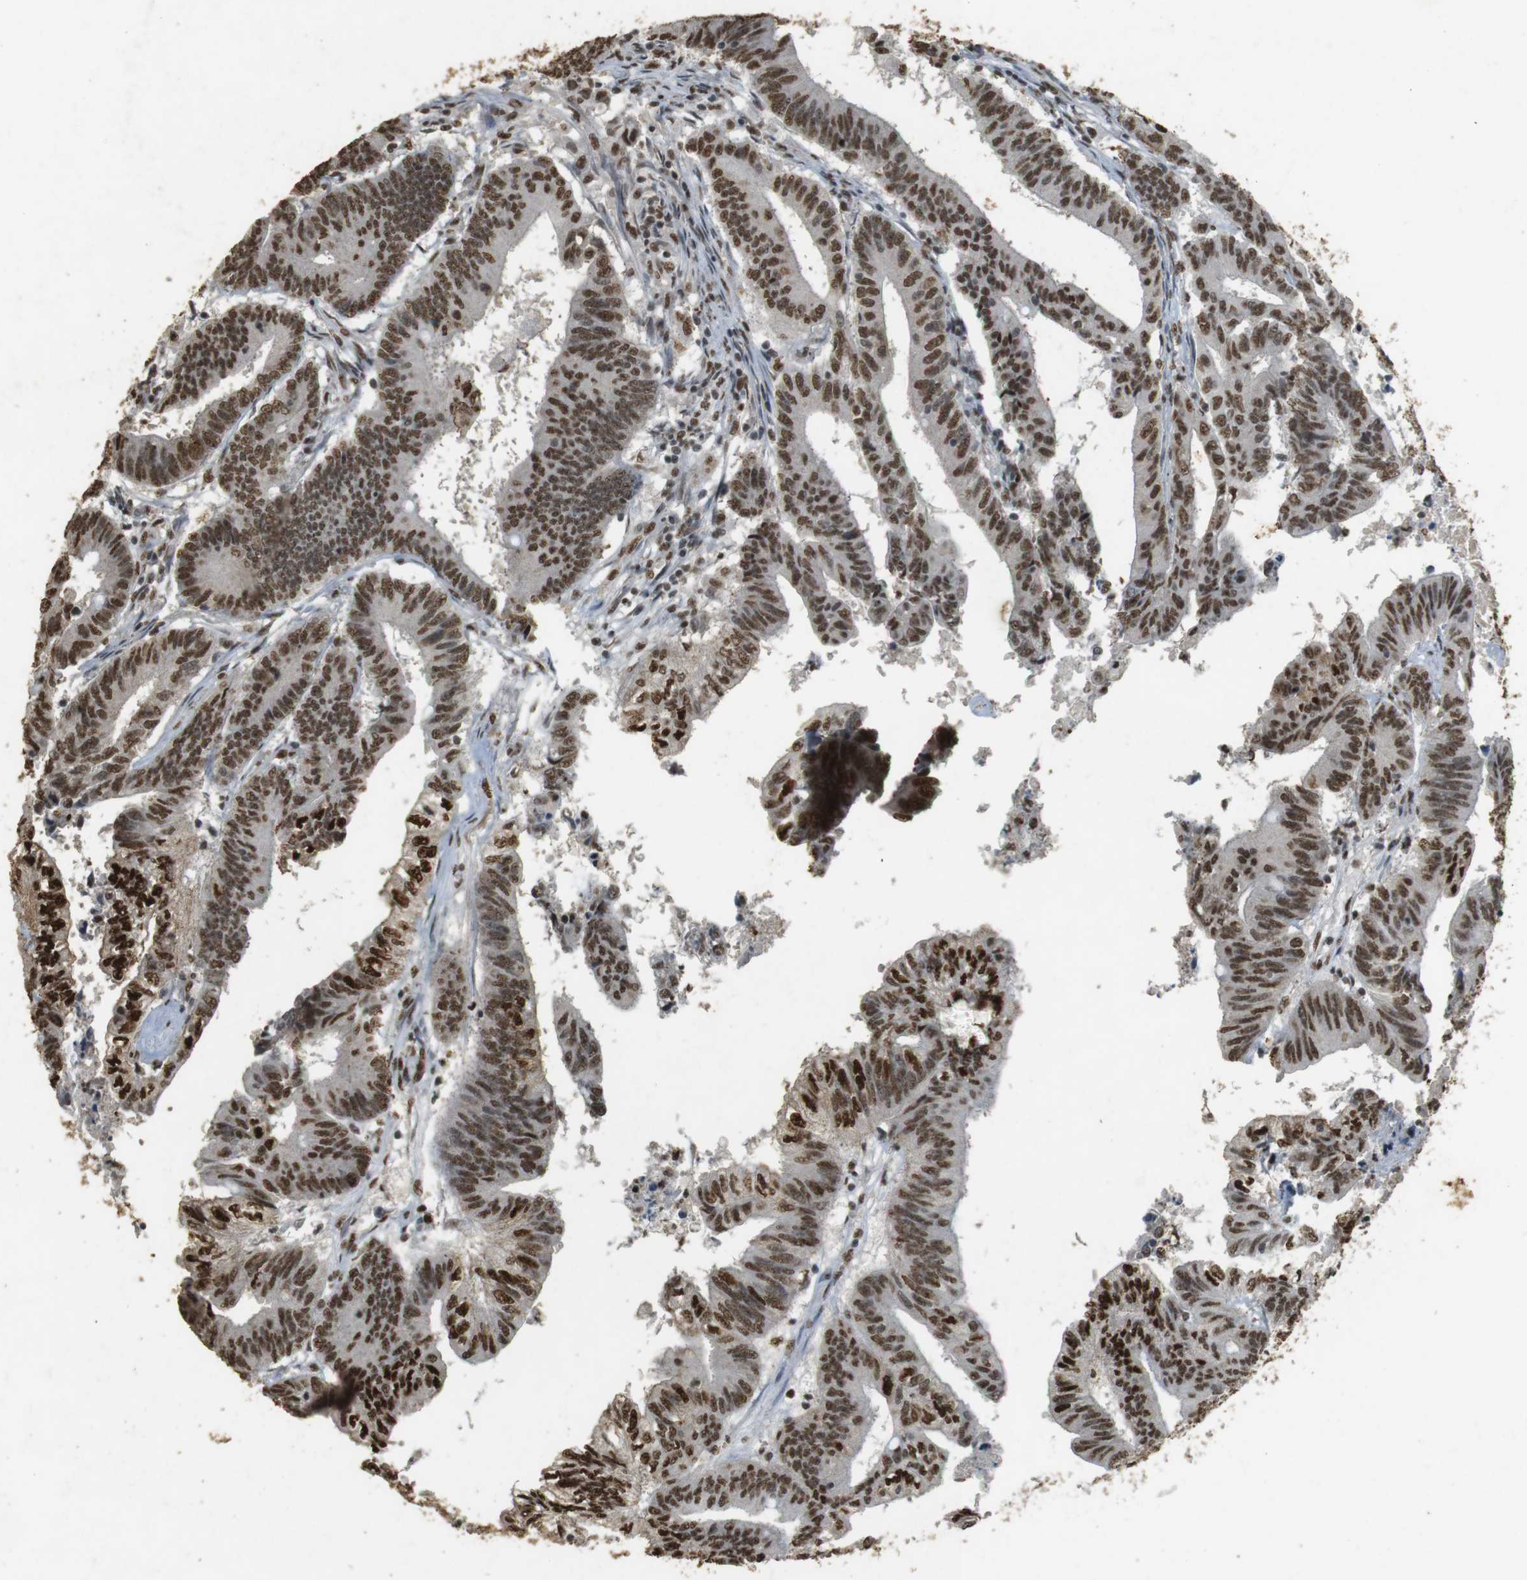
{"staining": {"intensity": "strong", "quantity": ">75%", "location": "nuclear"}, "tissue": "colorectal cancer", "cell_type": "Tumor cells", "image_type": "cancer", "snomed": [{"axis": "morphology", "description": "Adenocarcinoma, NOS"}, {"axis": "topography", "description": "Colon"}], "caption": "Immunohistochemical staining of human adenocarcinoma (colorectal) shows strong nuclear protein staining in about >75% of tumor cells.", "gene": "GATA4", "patient": {"sex": "male", "age": 45}}